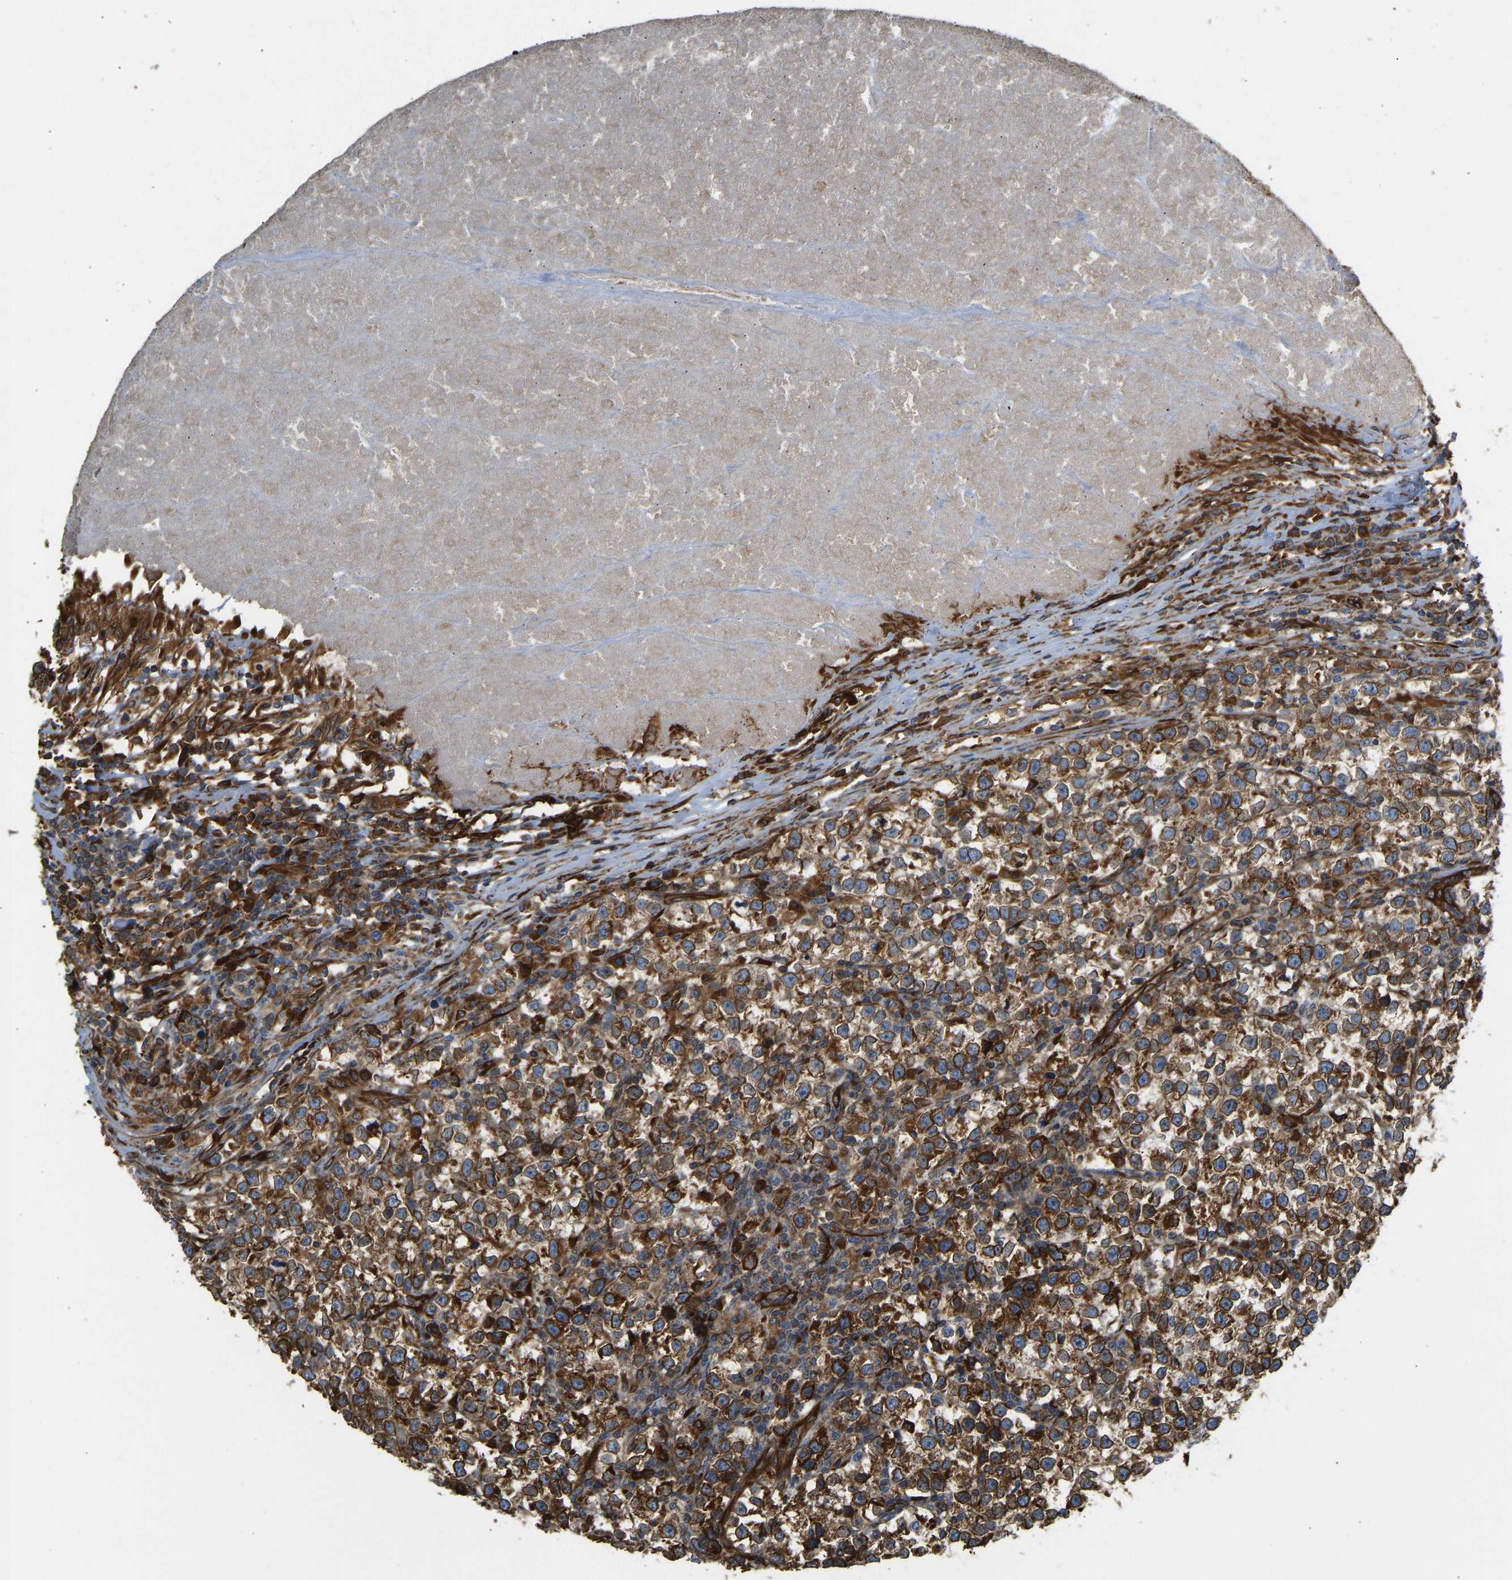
{"staining": {"intensity": "strong", "quantity": ">75%", "location": "cytoplasmic/membranous,nuclear"}, "tissue": "testis cancer", "cell_type": "Tumor cells", "image_type": "cancer", "snomed": [{"axis": "morphology", "description": "Normal tissue, NOS"}, {"axis": "morphology", "description": "Seminoma, NOS"}, {"axis": "topography", "description": "Testis"}], "caption": "Immunohistochemical staining of human testis cancer exhibits strong cytoplasmic/membranous and nuclear protein staining in about >75% of tumor cells.", "gene": "BEX3", "patient": {"sex": "male", "age": 43}}